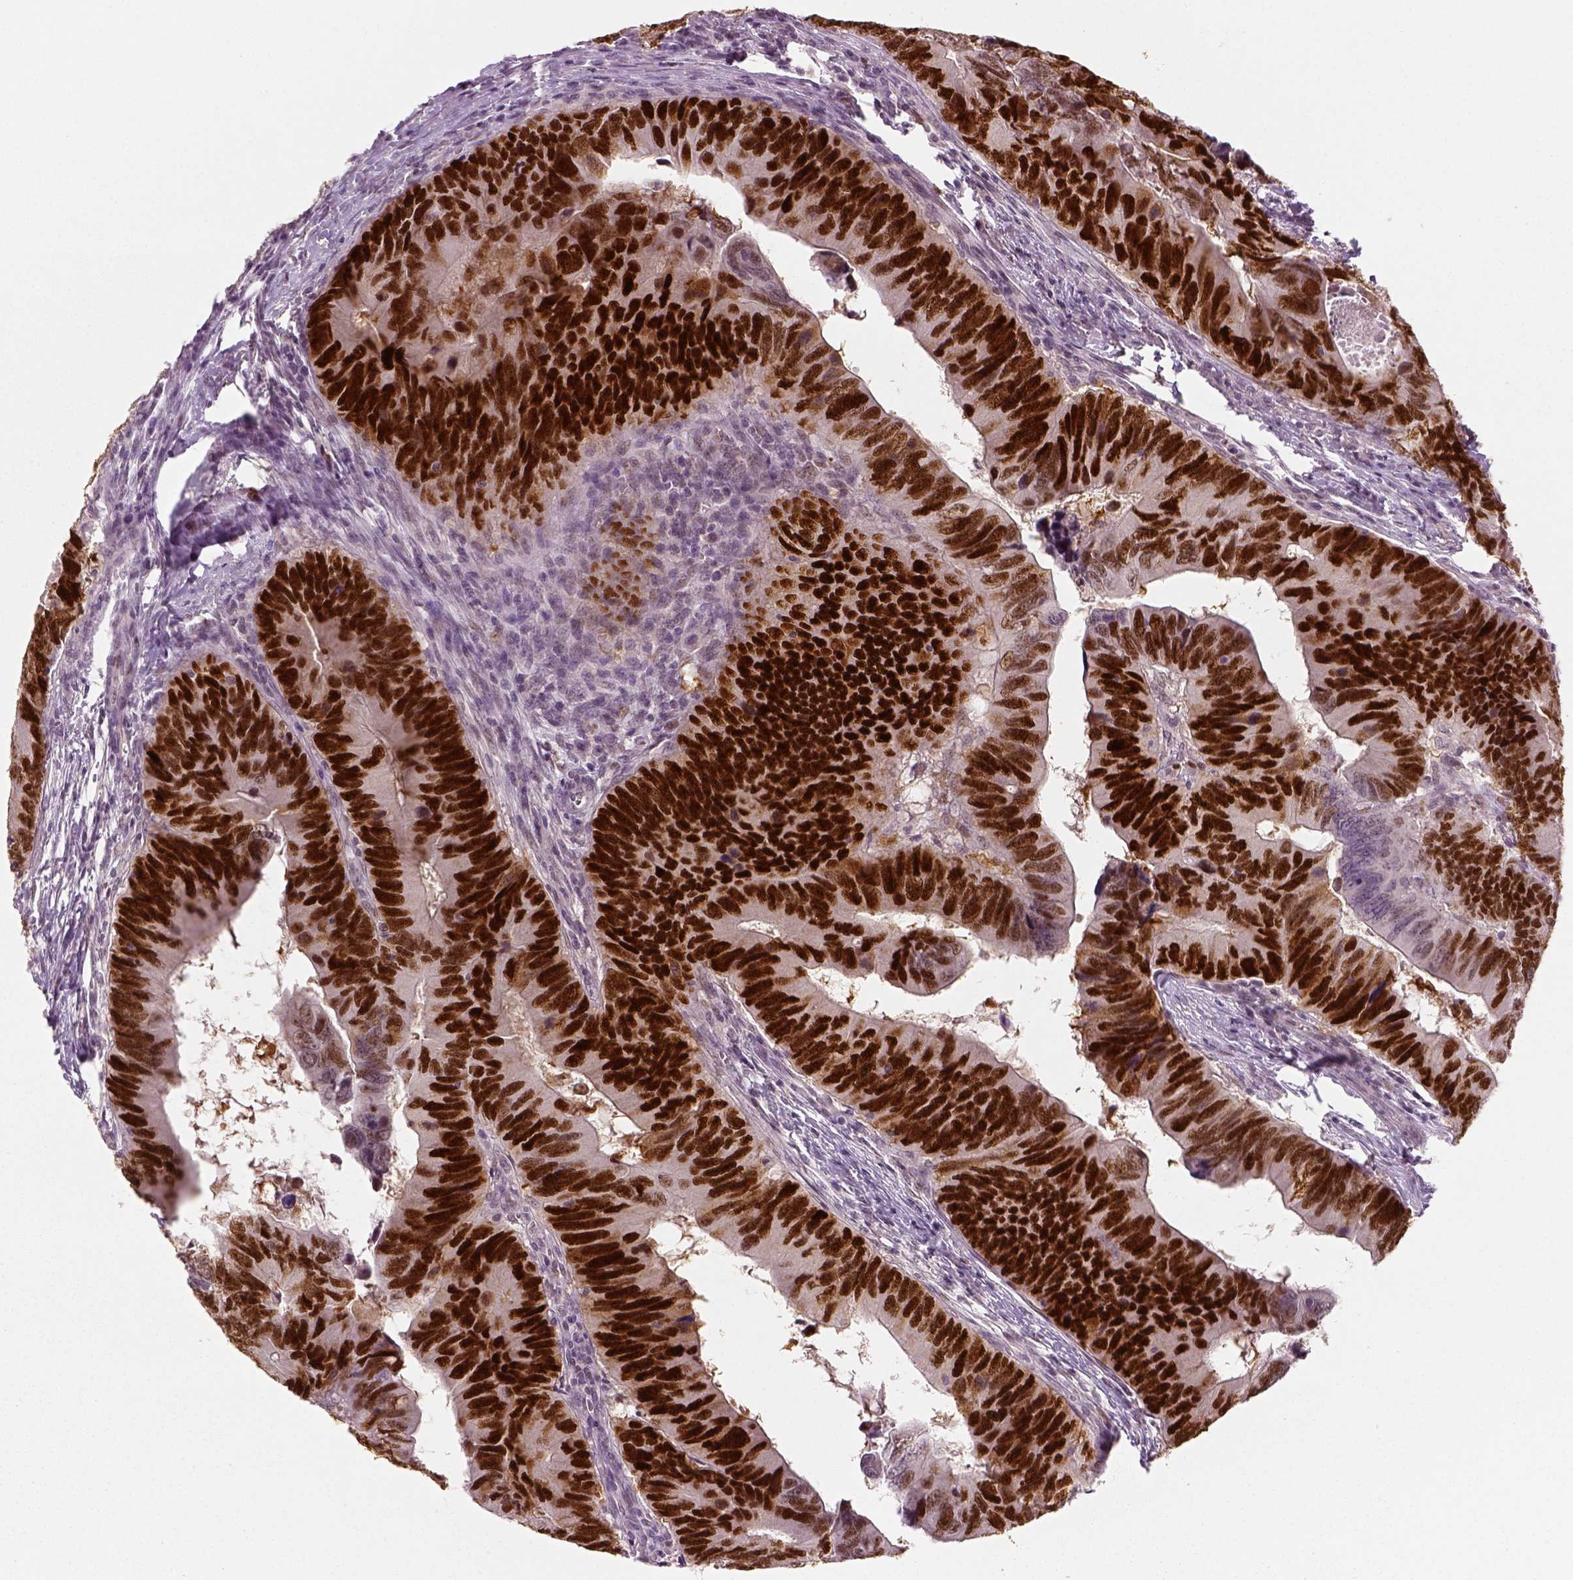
{"staining": {"intensity": "strong", "quantity": ">75%", "location": "nuclear"}, "tissue": "colorectal cancer", "cell_type": "Tumor cells", "image_type": "cancer", "snomed": [{"axis": "morphology", "description": "Adenocarcinoma, NOS"}, {"axis": "topography", "description": "Colon"}], "caption": "Immunohistochemistry (IHC) photomicrograph of neoplastic tissue: human colorectal cancer stained using IHC demonstrates high levels of strong protein expression localized specifically in the nuclear of tumor cells, appearing as a nuclear brown color.", "gene": "TP53", "patient": {"sex": "female", "age": 82}}